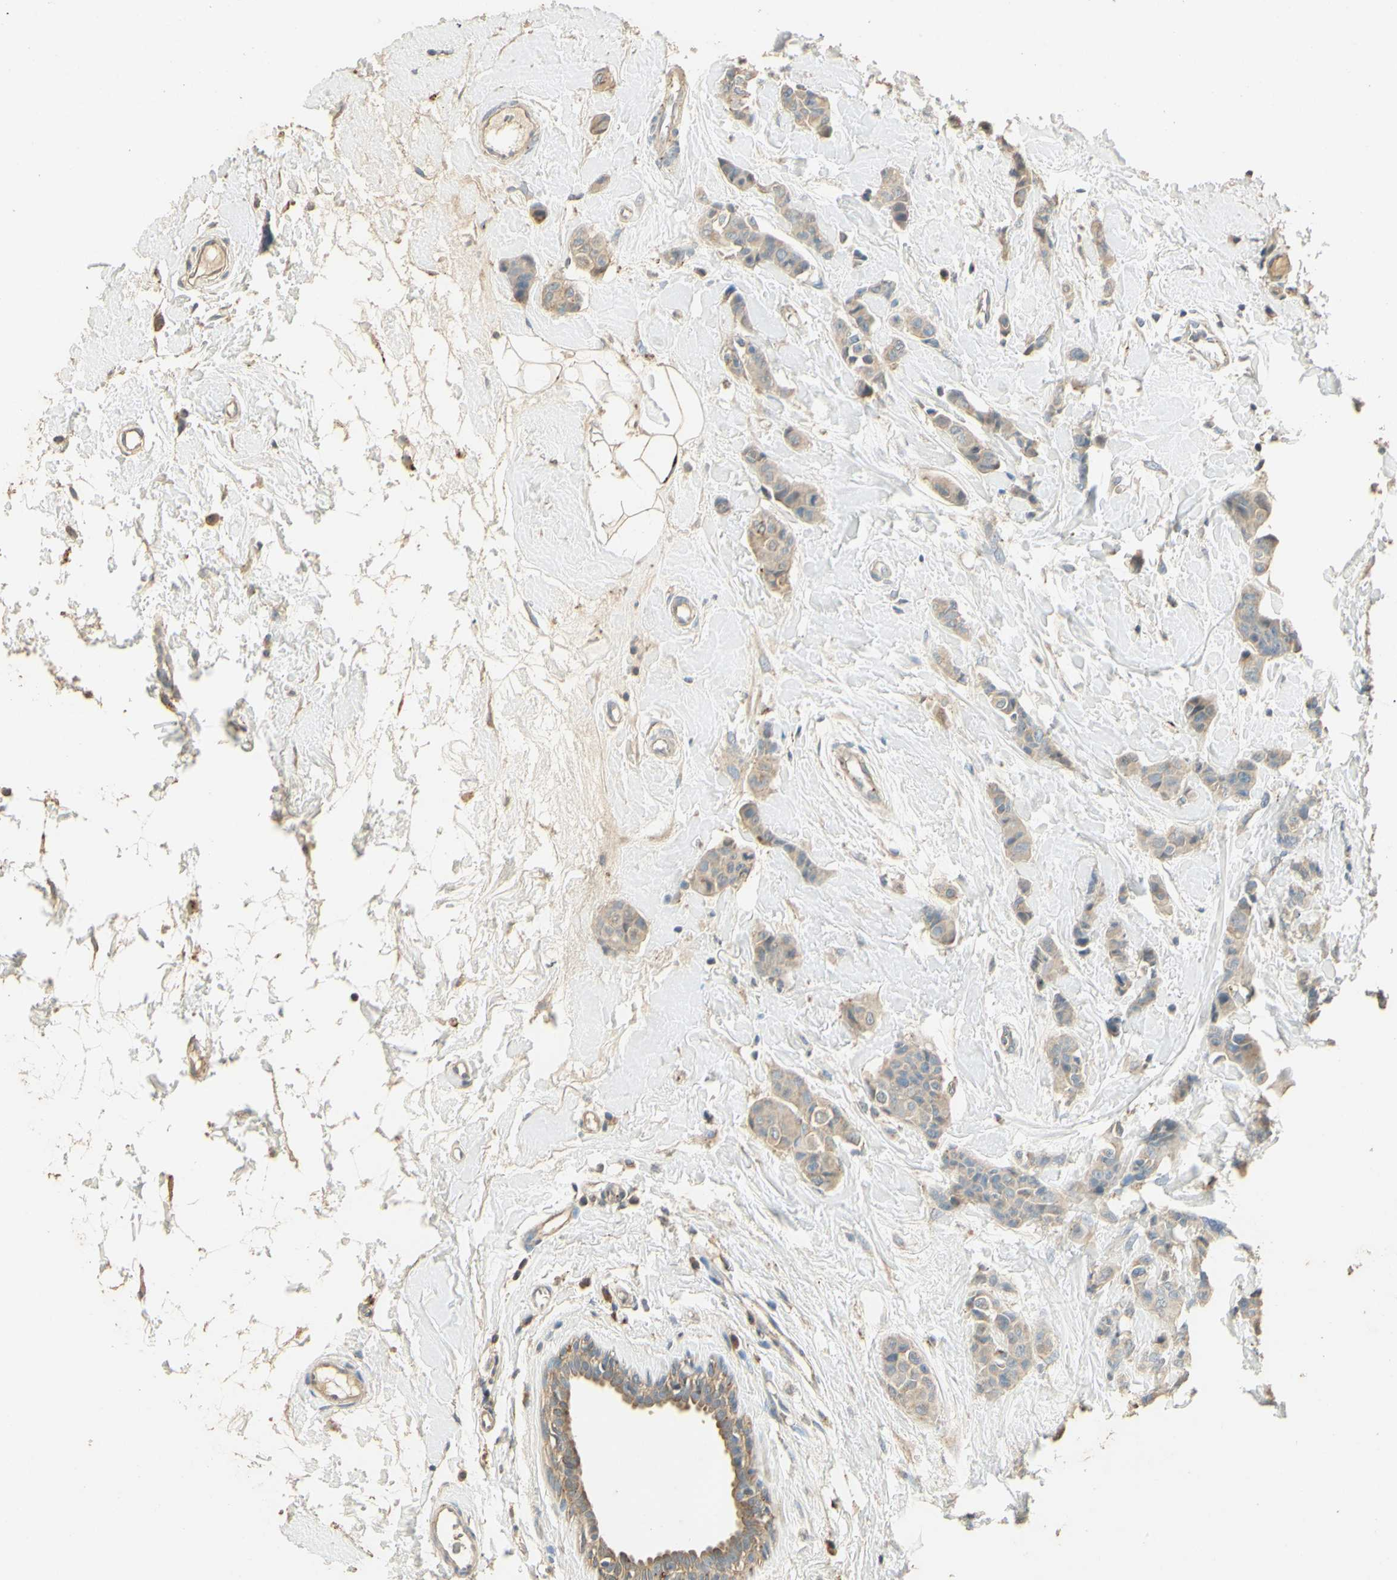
{"staining": {"intensity": "weak", "quantity": ">75%", "location": "cytoplasmic/membranous"}, "tissue": "breast cancer", "cell_type": "Tumor cells", "image_type": "cancer", "snomed": [{"axis": "morphology", "description": "Normal tissue, NOS"}, {"axis": "morphology", "description": "Duct carcinoma"}, {"axis": "topography", "description": "Breast"}], "caption": "About >75% of tumor cells in breast infiltrating ductal carcinoma reveal weak cytoplasmic/membranous protein expression as visualized by brown immunohistochemical staining.", "gene": "ARHGEF17", "patient": {"sex": "female", "age": 40}}